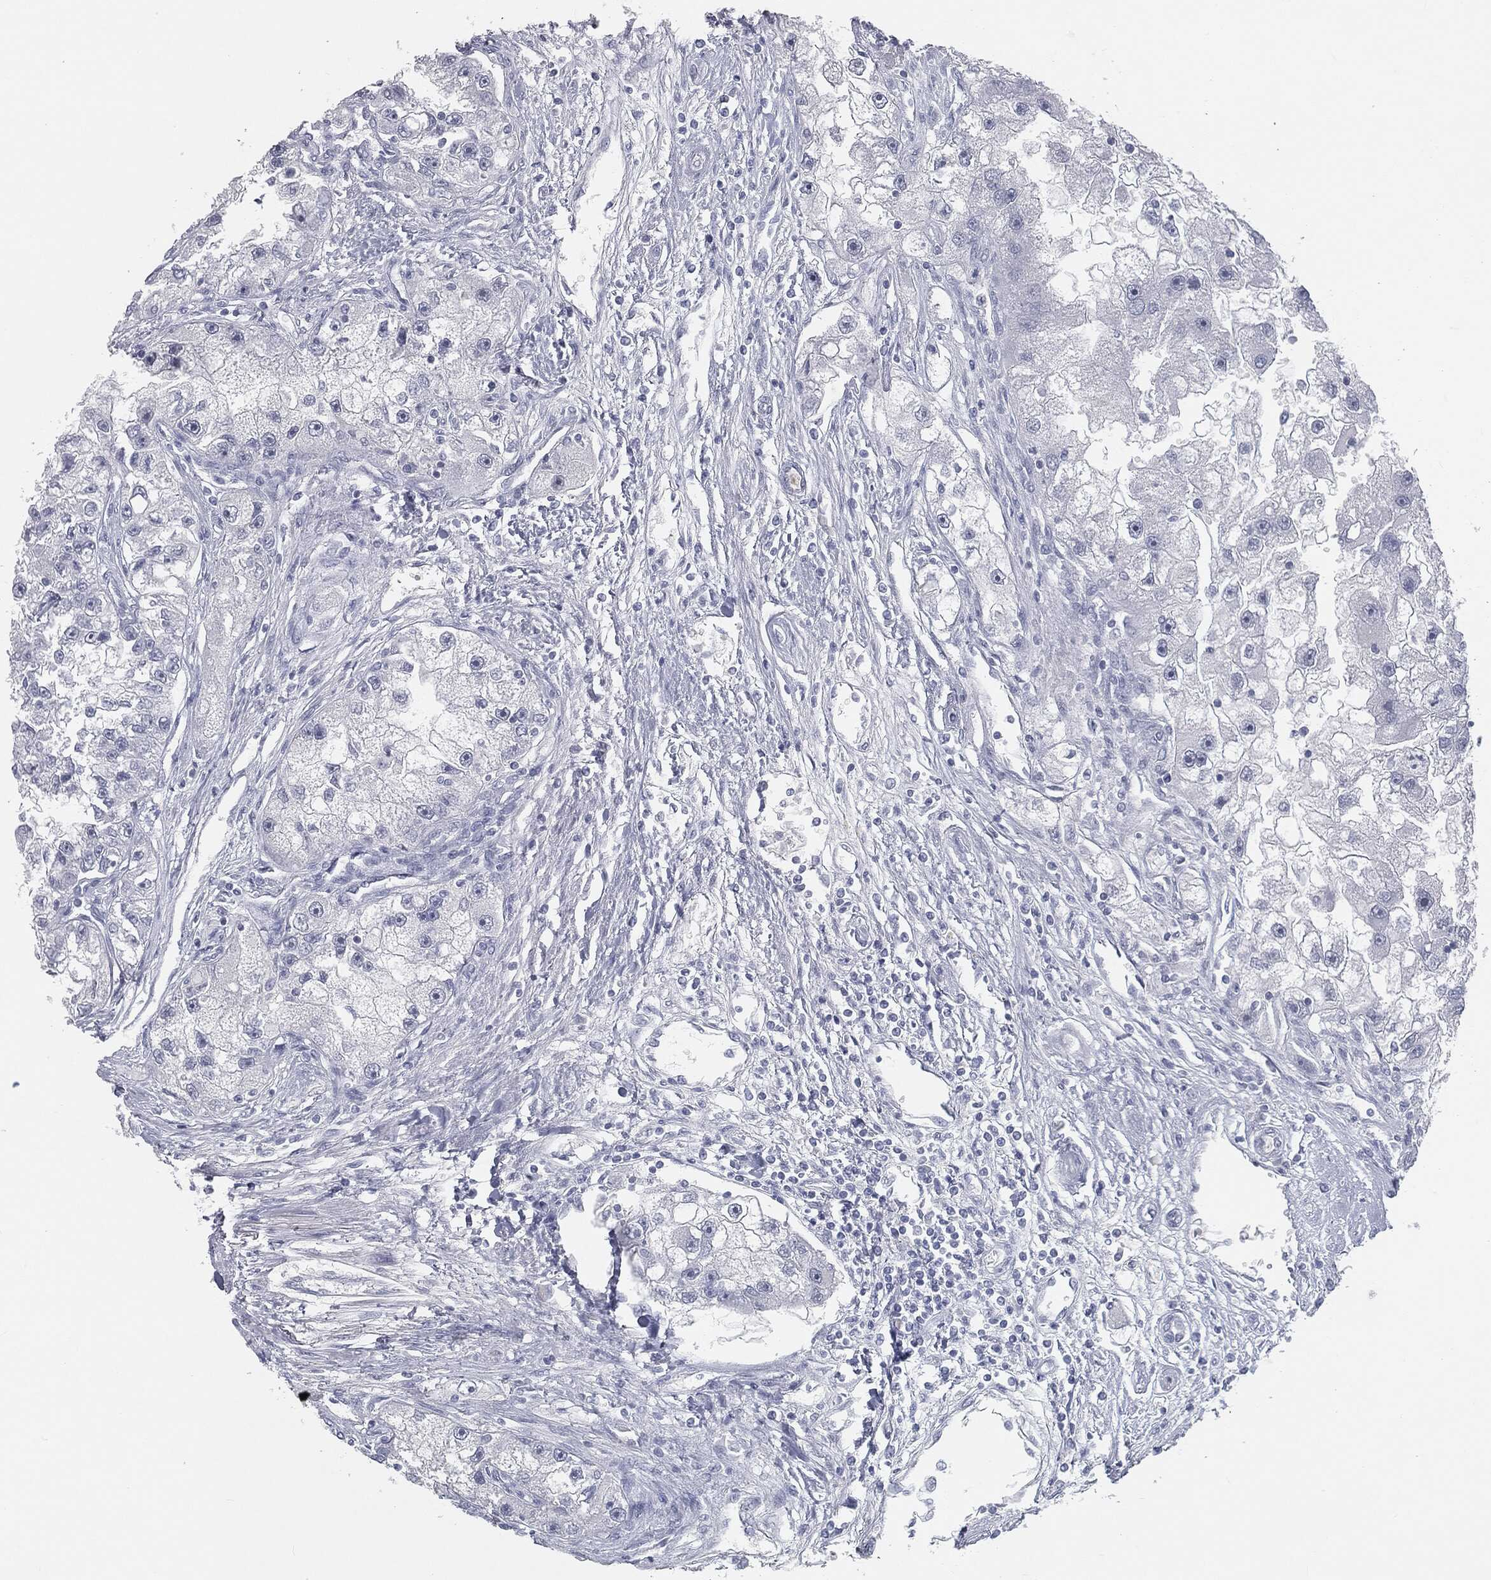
{"staining": {"intensity": "negative", "quantity": "none", "location": "none"}, "tissue": "renal cancer", "cell_type": "Tumor cells", "image_type": "cancer", "snomed": [{"axis": "morphology", "description": "Adenocarcinoma, NOS"}, {"axis": "topography", "description": "Kidney"}], "caption": "Image shows no significant protein staining in tumor cells of adenocarcinoma (renal). (Immunohistochemistry, brightfield microscopy, high magnification).", "gene": "PRAME", "patient": {"sex": "male", "age": 63}}